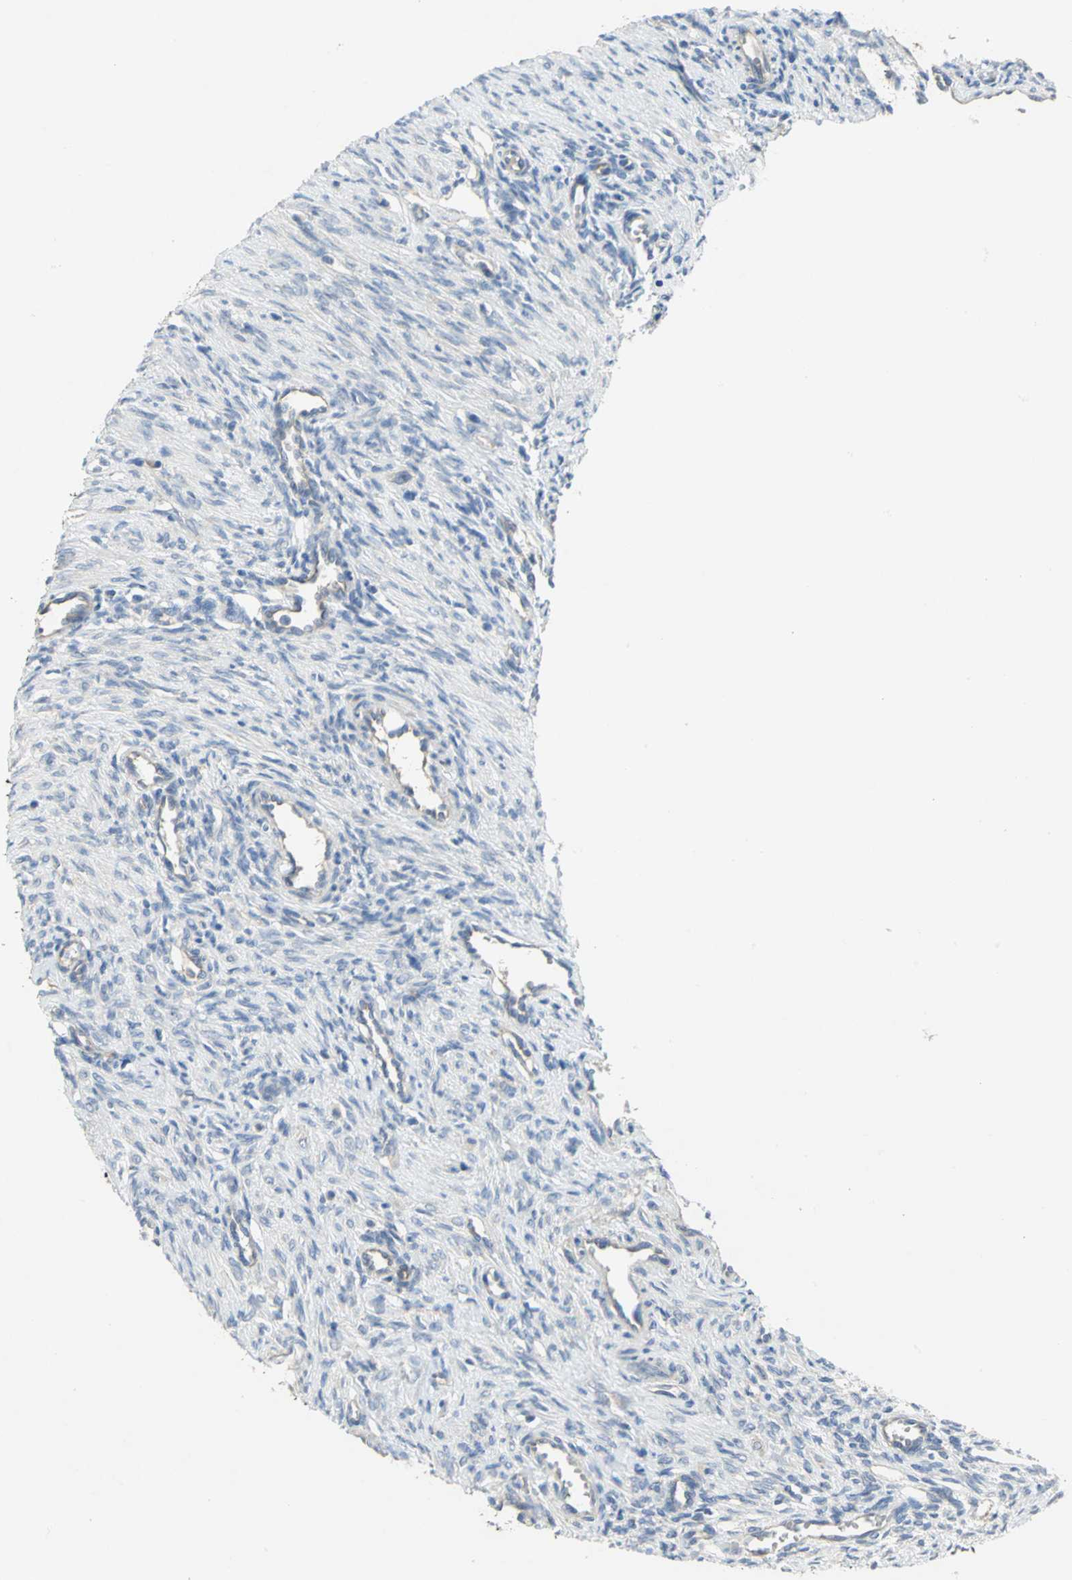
{"staining": {"intensity": "negative", "quantity": "none", "location": "none"}, "tissue": "ovary", "cell_type": "Ovarian stroma cells", "image_type": "normal", "snomed": [{"axis": "morphology", "description": "Normal tissue, NOS"}, {"axis": "topography", "description": "Ovary"}], "caption": "A high-resolution micrograph shows immunohistochemistry (IHC) staining of unremarkable ovary, which displays no significant staining in ovarian stroma cells. (DAB (3,3'-diaminobenzidine) IHC with hematoxylin counter stain).", "gene": "HTR1F", "patient": {"sex": "female", "age": 33}}